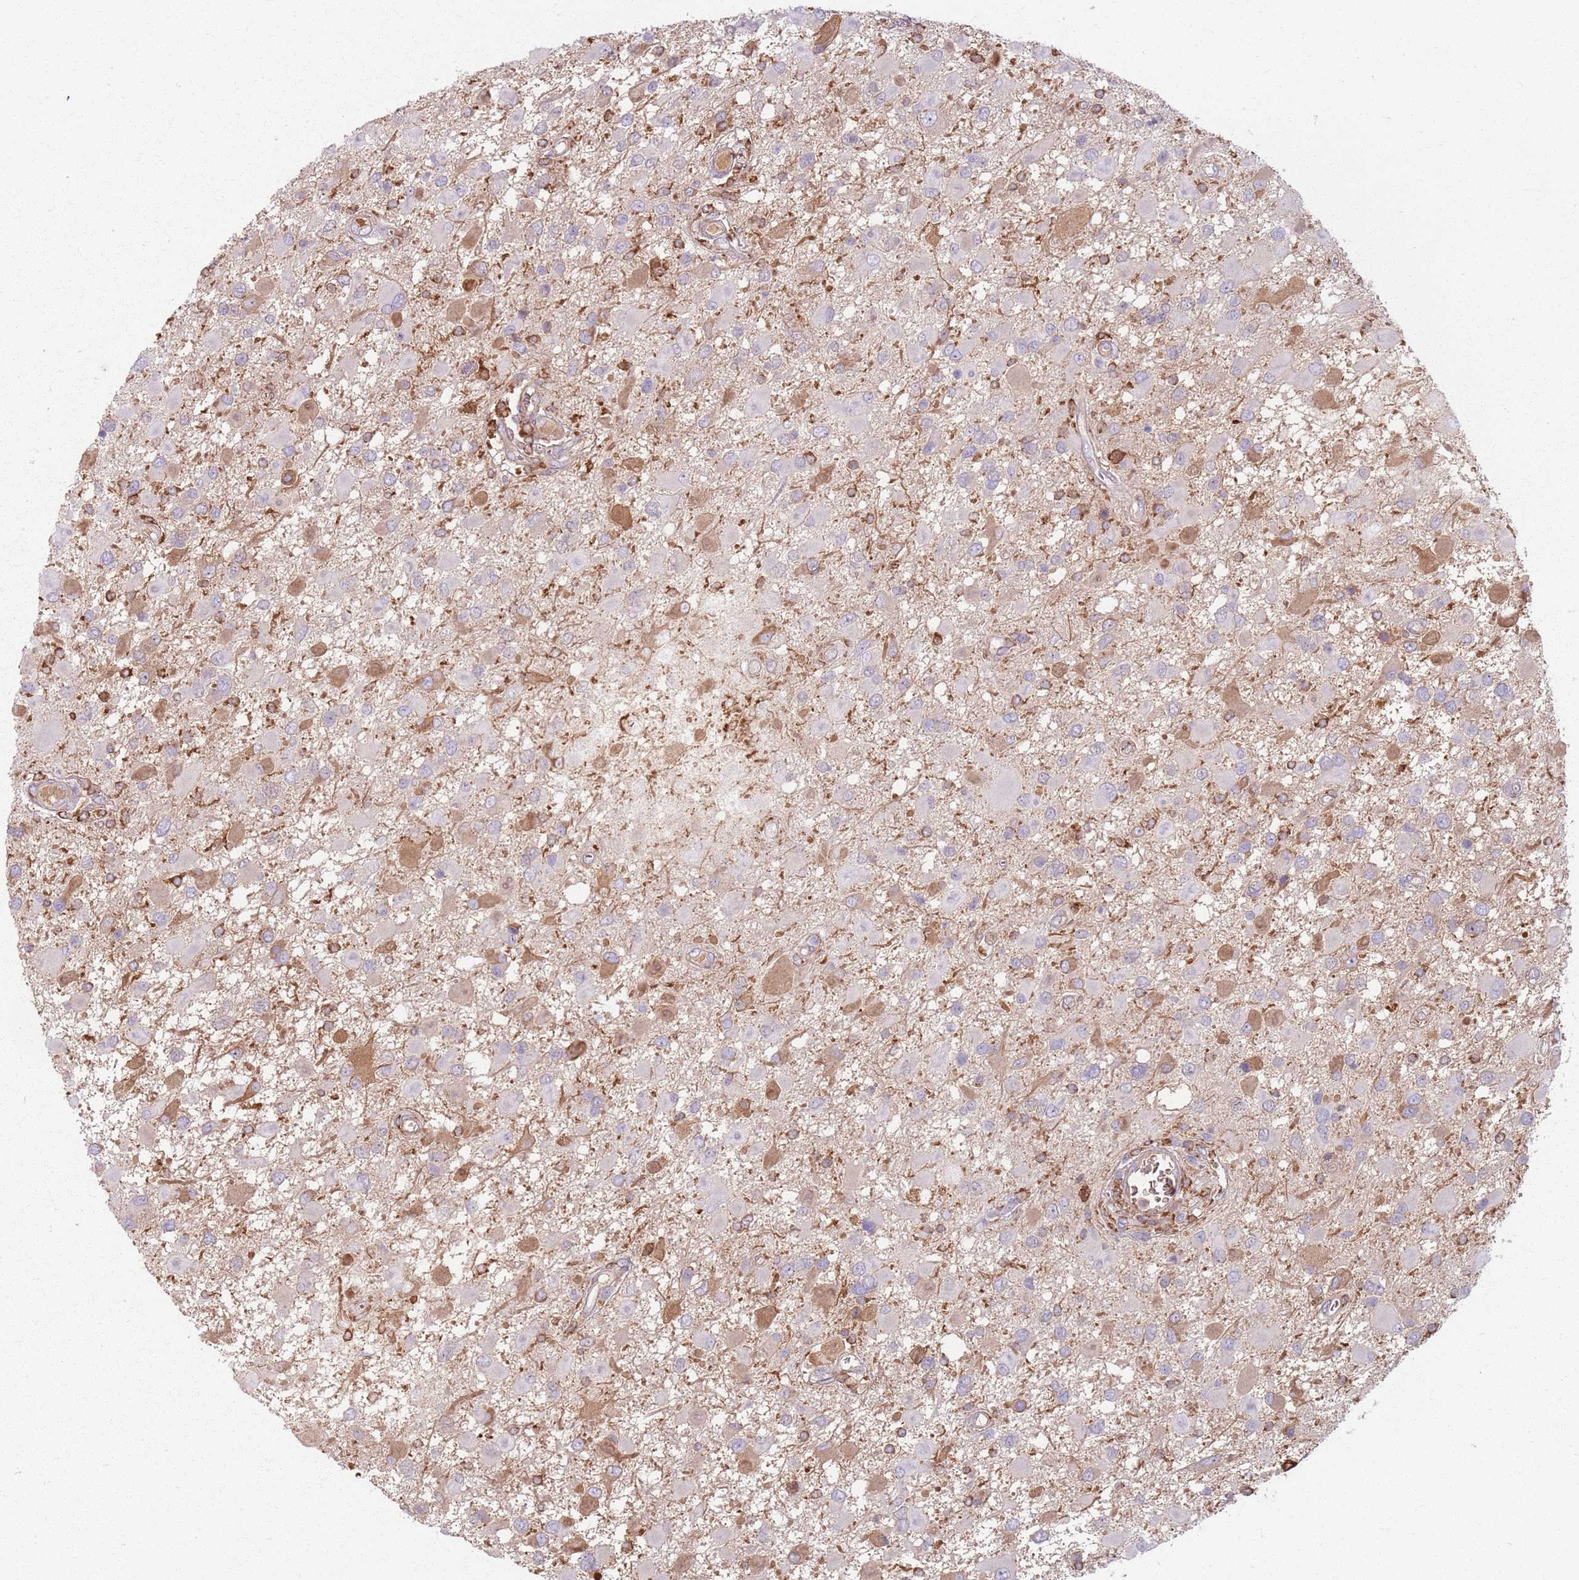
{"staining": {"intensity": "negative", "quantity": "none", "location": "none"}, "tissue": "glioma", "cell_type": "Tumor cells", "image_type": "cancer", "snomed": [{"axis": "morphology", "description": "Glioma, malignant, High grade"}, {"axis": "topography", "description": "Brain"}], "caption": "Immunohistochemistry (IHC) micrograph of human glioma stained for a protein (brown), which shows no positivity in tumor cells.", "gene": "COLGALT1", "patient": {"sex": "male", "age": 53}}